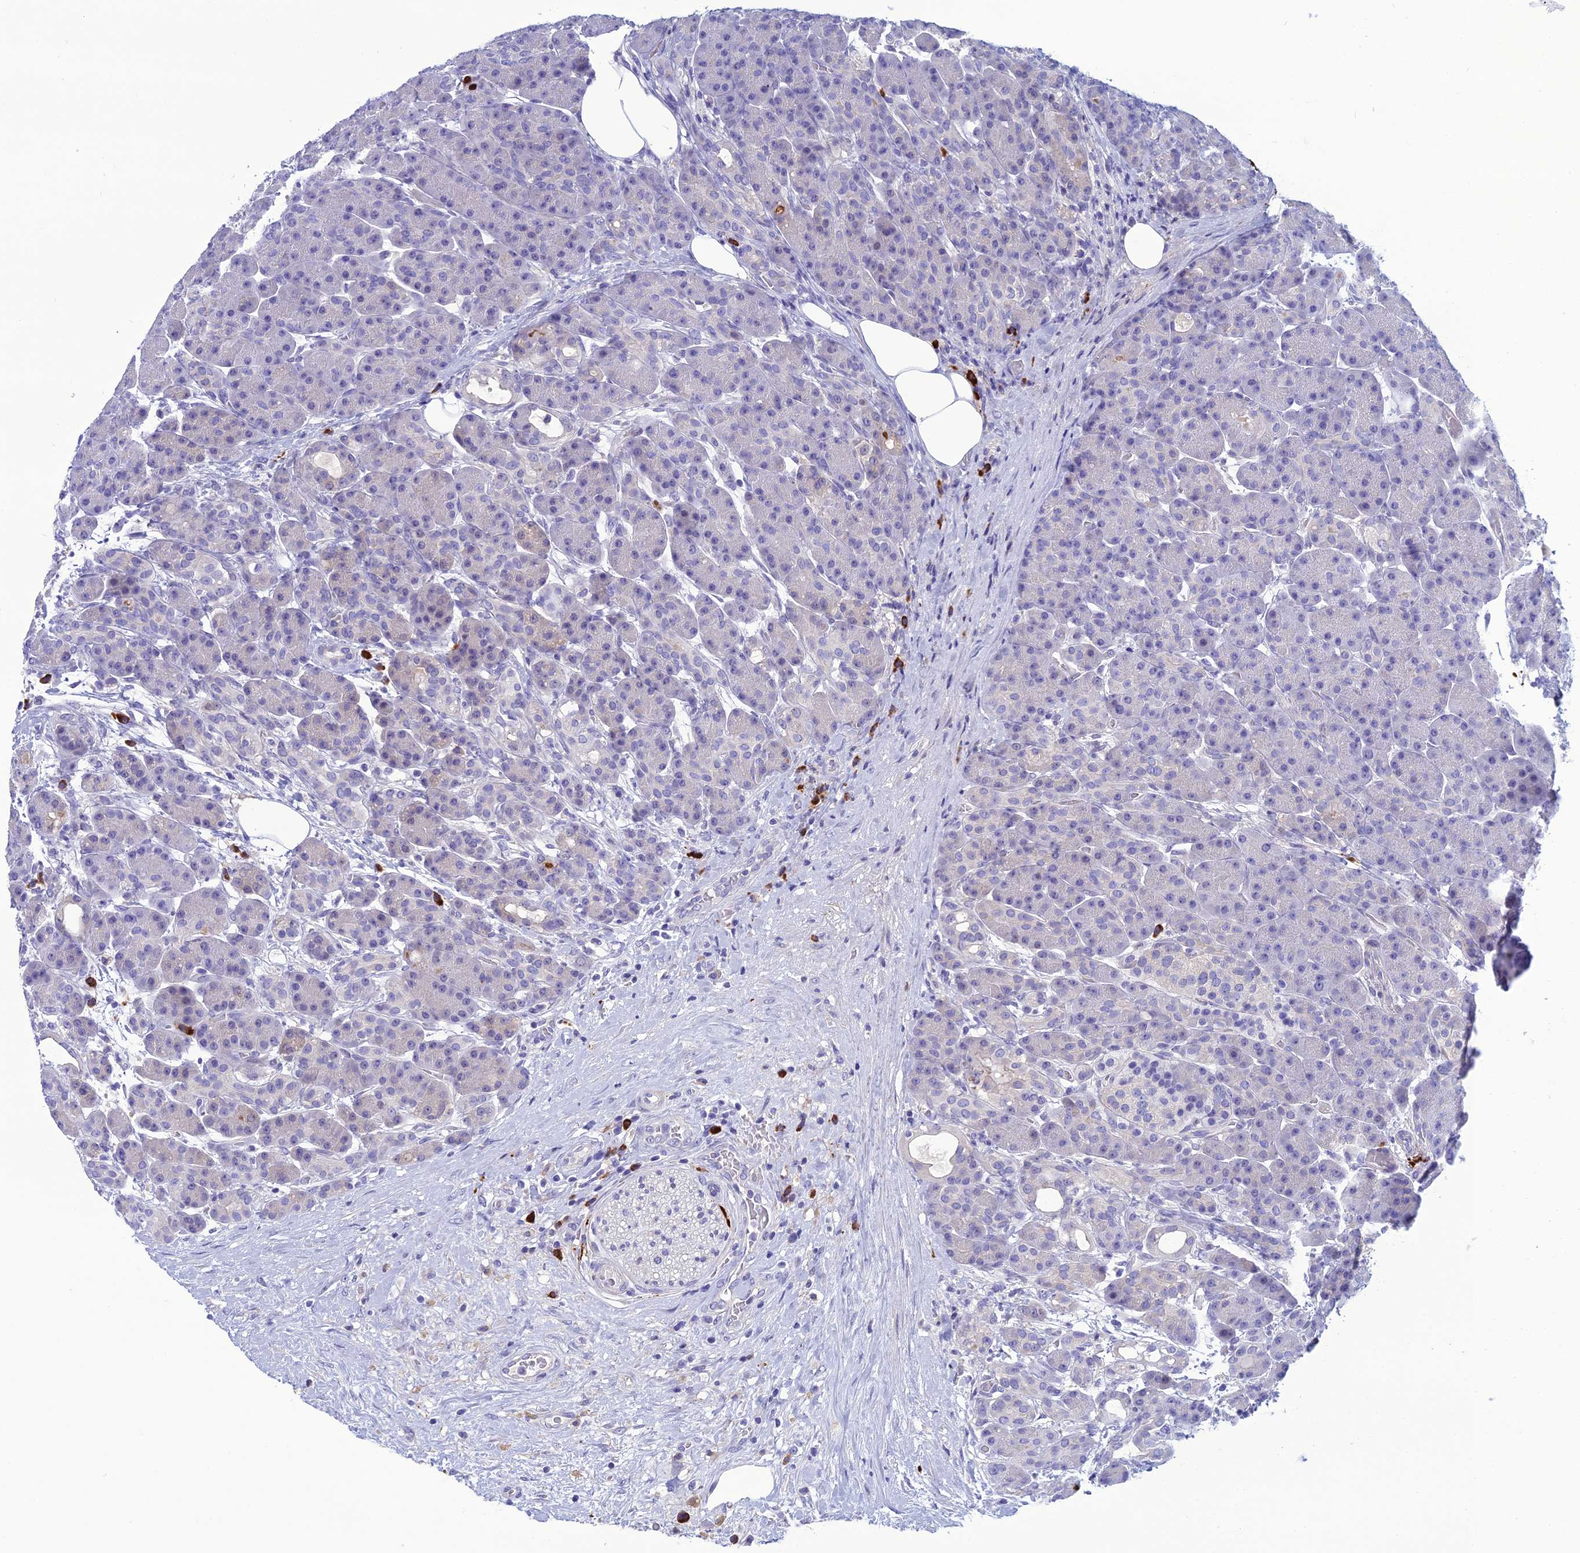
{"staining": {"intensity": "negative", "quantity": "none", "location": "none"}, "tissue": "pancreas", "cell_type": "Exocrine glandular cells", "image_type": "normal", "snomed": [{"axis": "morphology", "description": "Normal tissue, NOS"}, {"axis": "topography", "description": "Pancreas"}], "caption": "DAB immunohistochemical staining of benign pancreas reveals no significant expression in exocrine glandular cells.", "gene": "CRB2", "patient": {"sex": "male", "age": 63}}